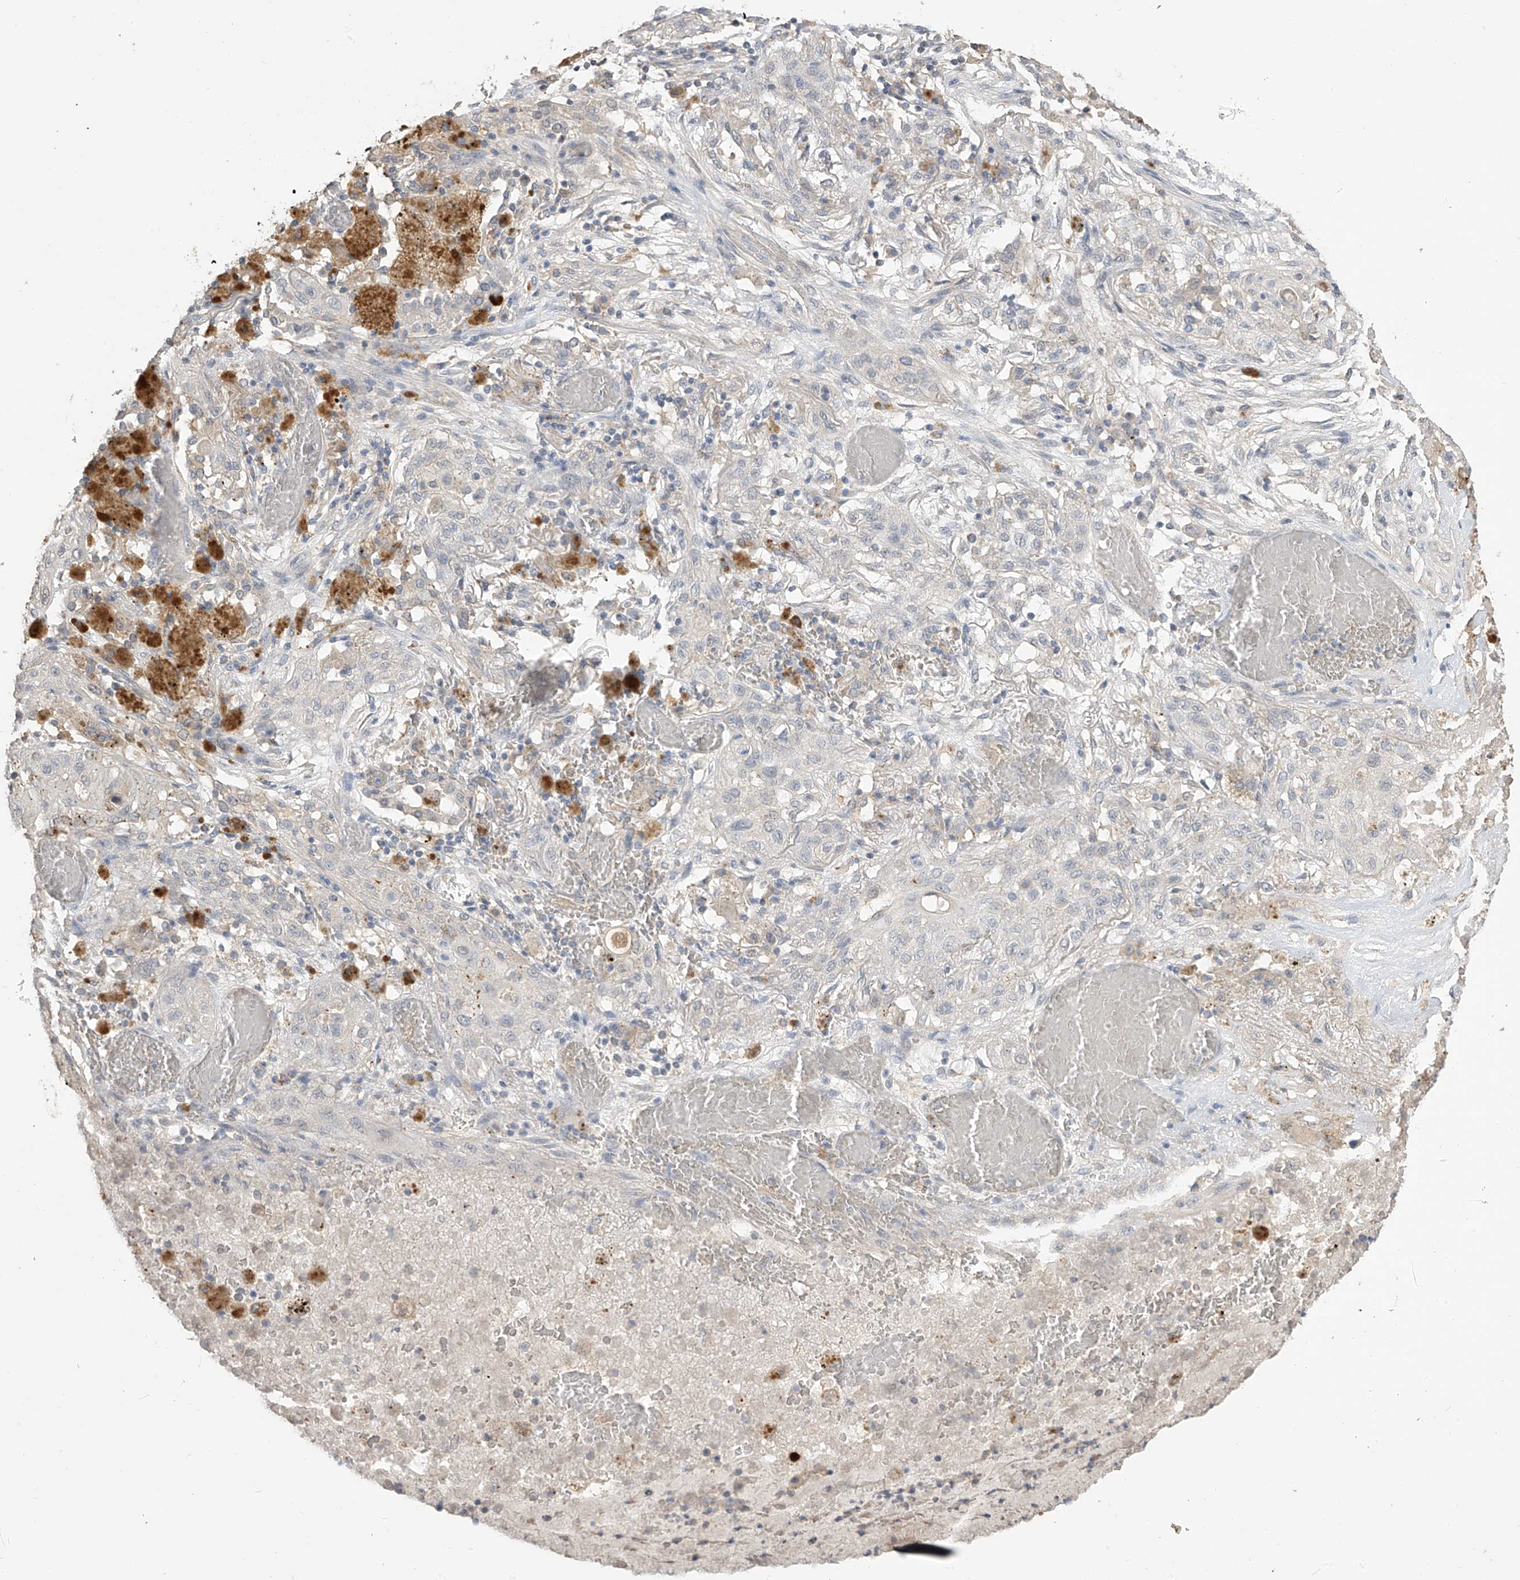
{"staining": {"intensity": "negative", "quantity": "none", "location": "none"}, "tissue": "lung cancer", "cell_type": "Tumor cells", "image_type": "cancer", "snomed": [{"axis": "morphology", "description": "Squamous cell carcinoma, NOS"}, {"axis": "topography", "description": "Lung"}], "caption": "Immunohistochemistry (IHC) of lung cancer (squamous cell carcinoma) exhibits no expression in tumor cells.", "gene": "SLFN14", "patient": {"sex": "female", "age": 47}}